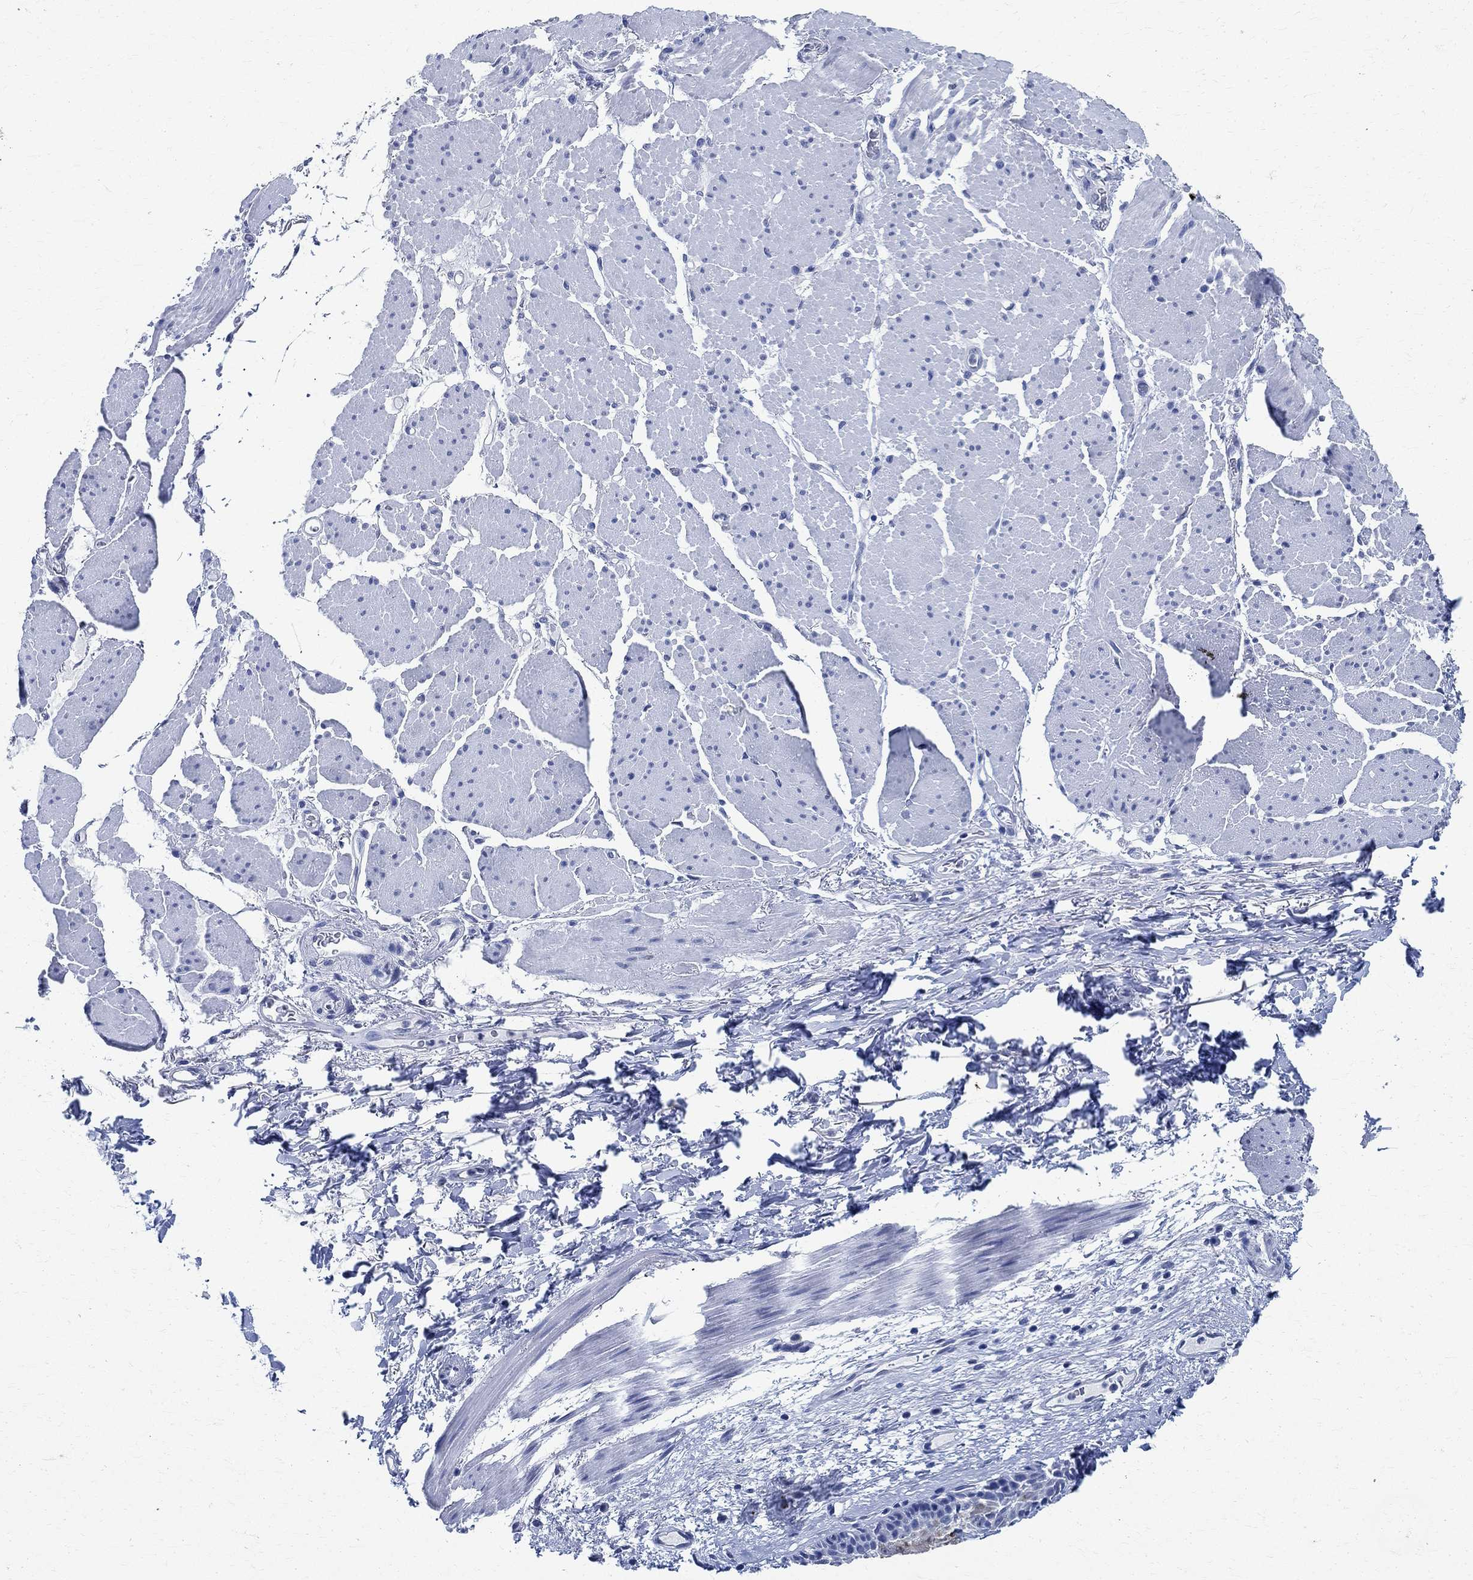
{"staining": {"intensity": "negative", "quantity": "none", "location": "none"}, "tissue": "esophagus", "cell_type": "Squamous epithelial cells", "image_type": "normal", "snomed": [{"axis": "morphology", "description": "Normal tissue, NOS"}, {"axis": "topography", "description": "Esophagus"}], "caption": "This is an IHC photomicrograph of benign esophagus. There is no expression in squamous epithelial cells.", "gene": "TMEM221", "patient": {"sex": "male", "age": 76}}